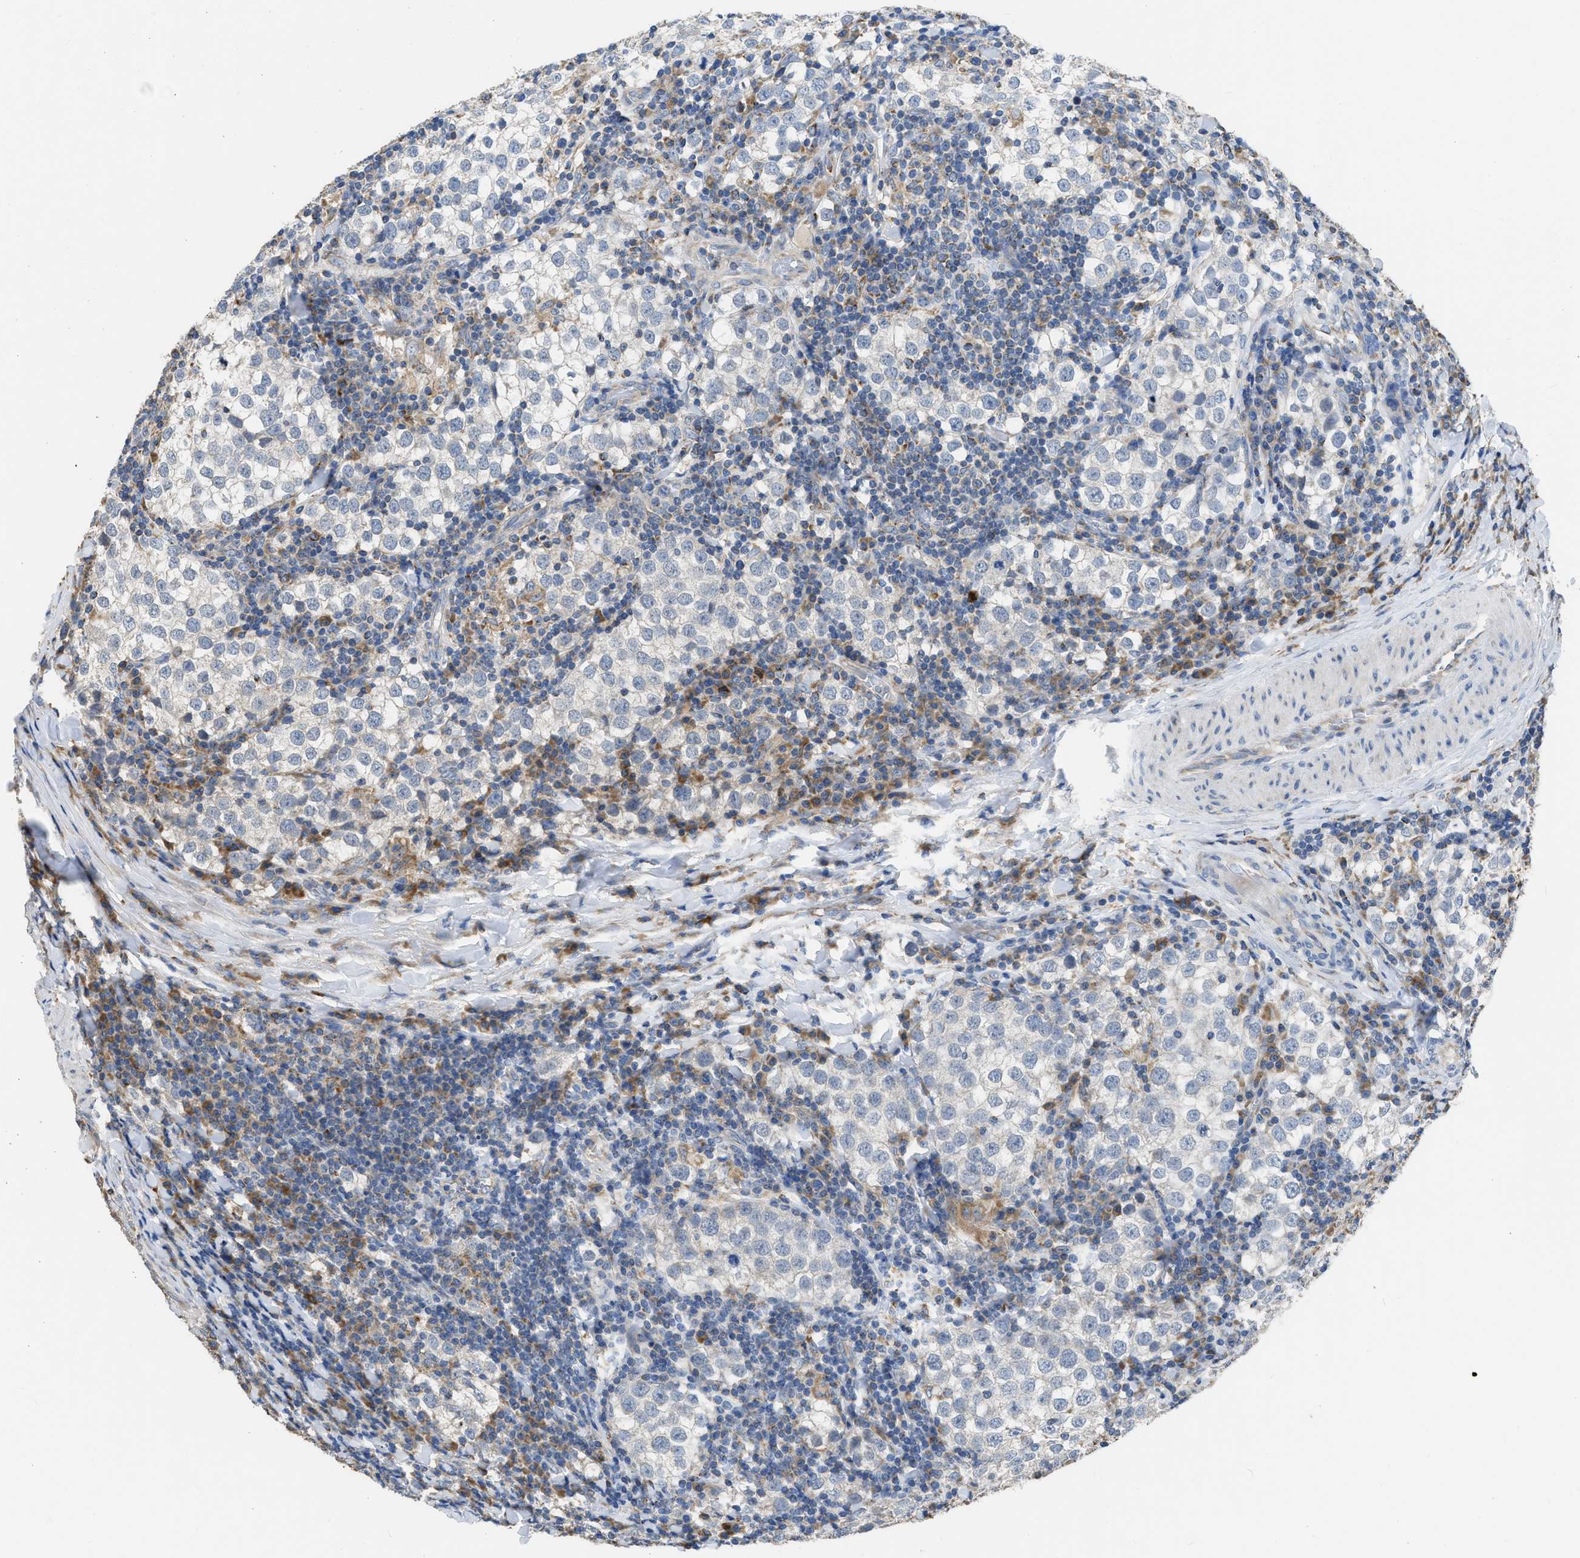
{"staining": {"intensity": "negative", "quantity": "none", "location": "none"}, "tissue": "testis cancer", "cell_type": "Tumor cells", "image_type": "cancer", "snomed": [{"axis": "morphology", "description": "Seminoma, NOS"}, {"axis": "morphology", "description": "Carcinoma, Embryonal, NOS"}, {"axis": "topography", "description": "Testis"}], "caption": "Micrograph shows no significant protein expression in tumor cells of testis cancer.", "gene": "AK2", "patient": {"sex": "male", "age": 36}}